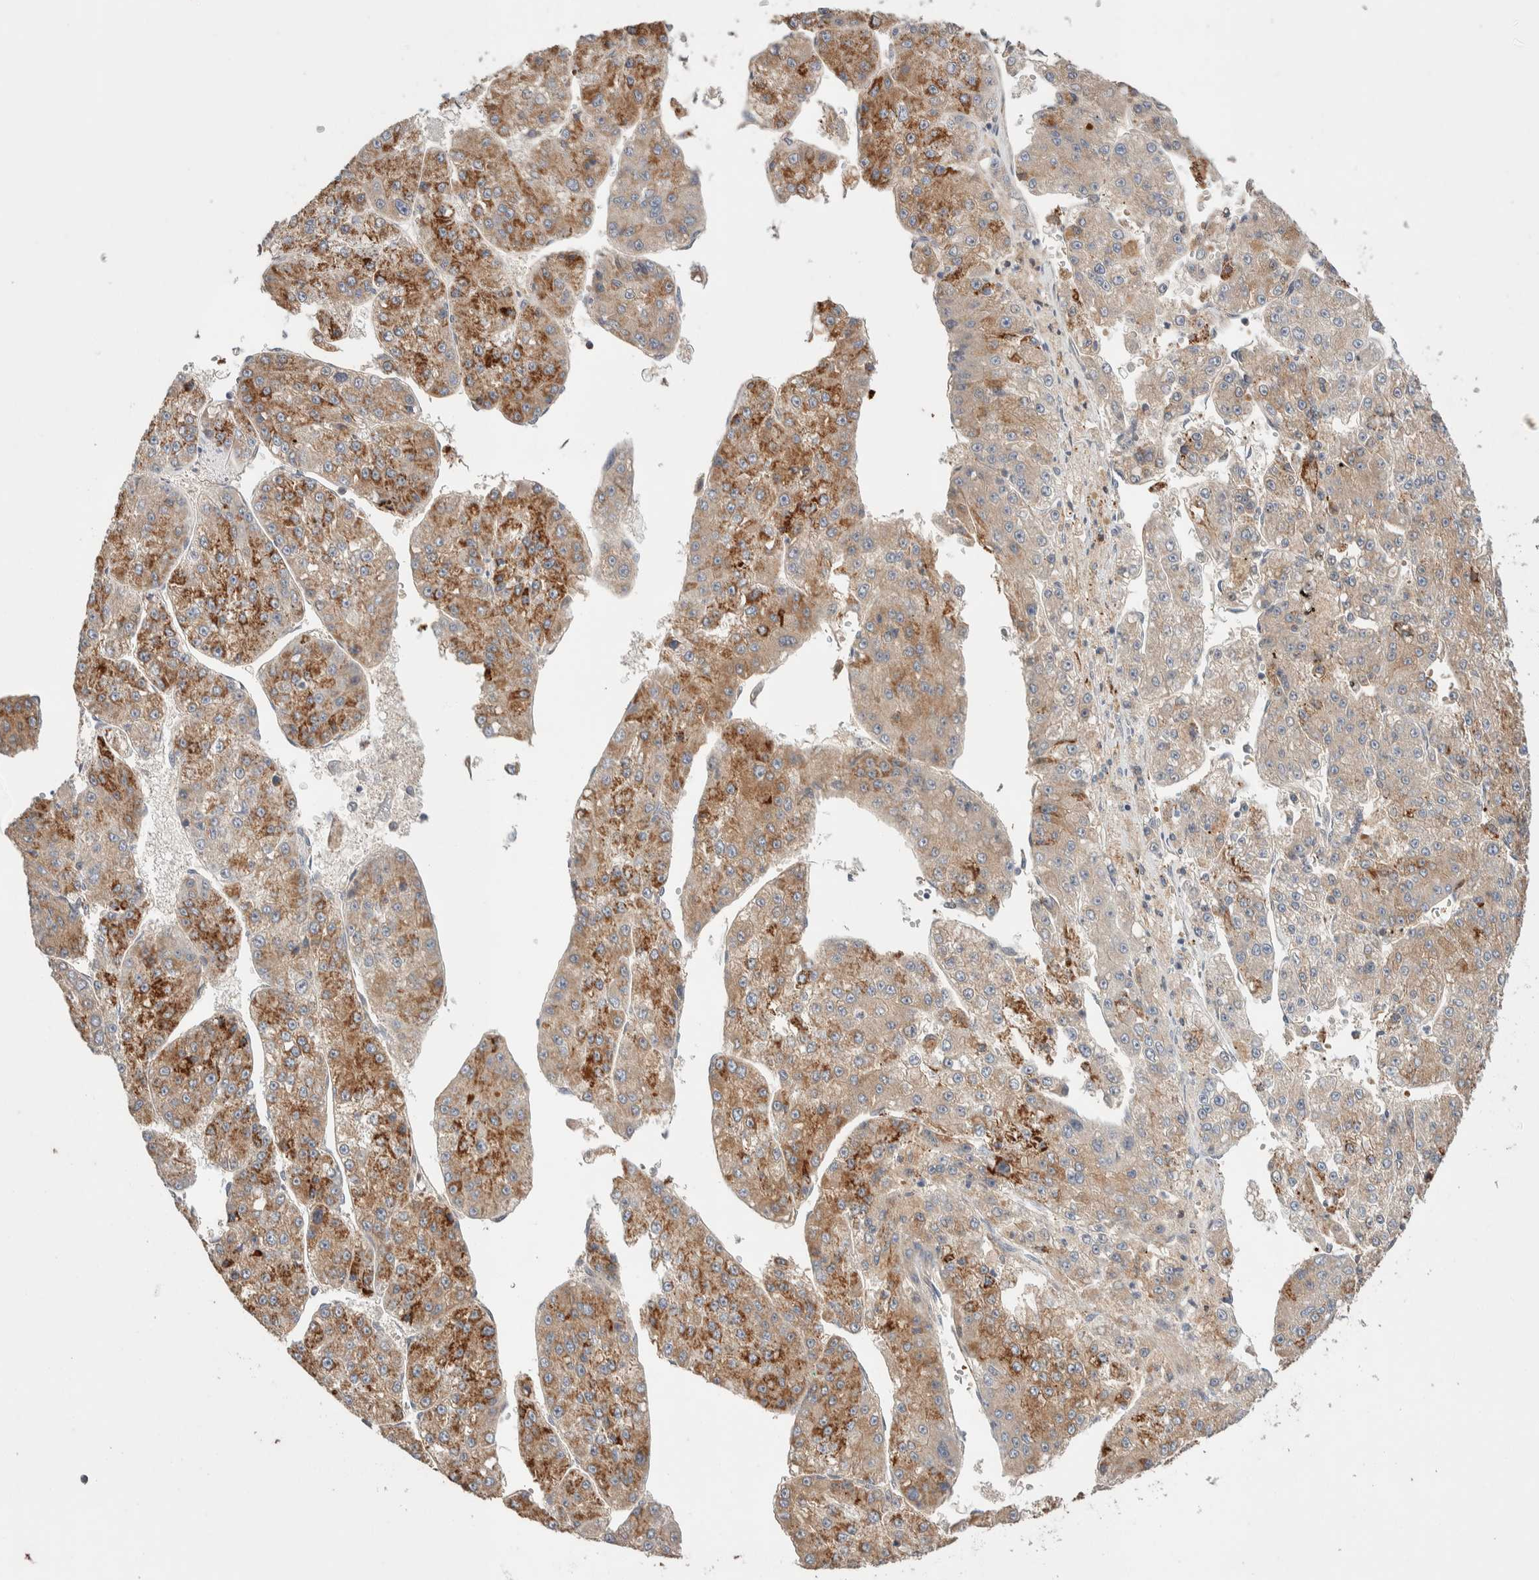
{"staining": {"intensity": "moderate", "quantity": ">75%", "location": "cytoplasmic/membranous"}, "tissue": "liver cancer", "cell_type": "Tumor cells", "image_type": "cancer", "snomed": [{"axis": "morphology", "description": "Carcinoma, Hepatocellular, NOS"}, {"axis": "topography", "description": "Liver"}], "caption": "IHC micrograph of human liver cancer (hepatocellular carcinoma) stained for a protein (brown), which shows medium levels of moderate cytoplasmic/membranous positivity in about >75% of tumor cells.", "gene": "WDR91", "patient": {"sex": "female", "age": 73}}